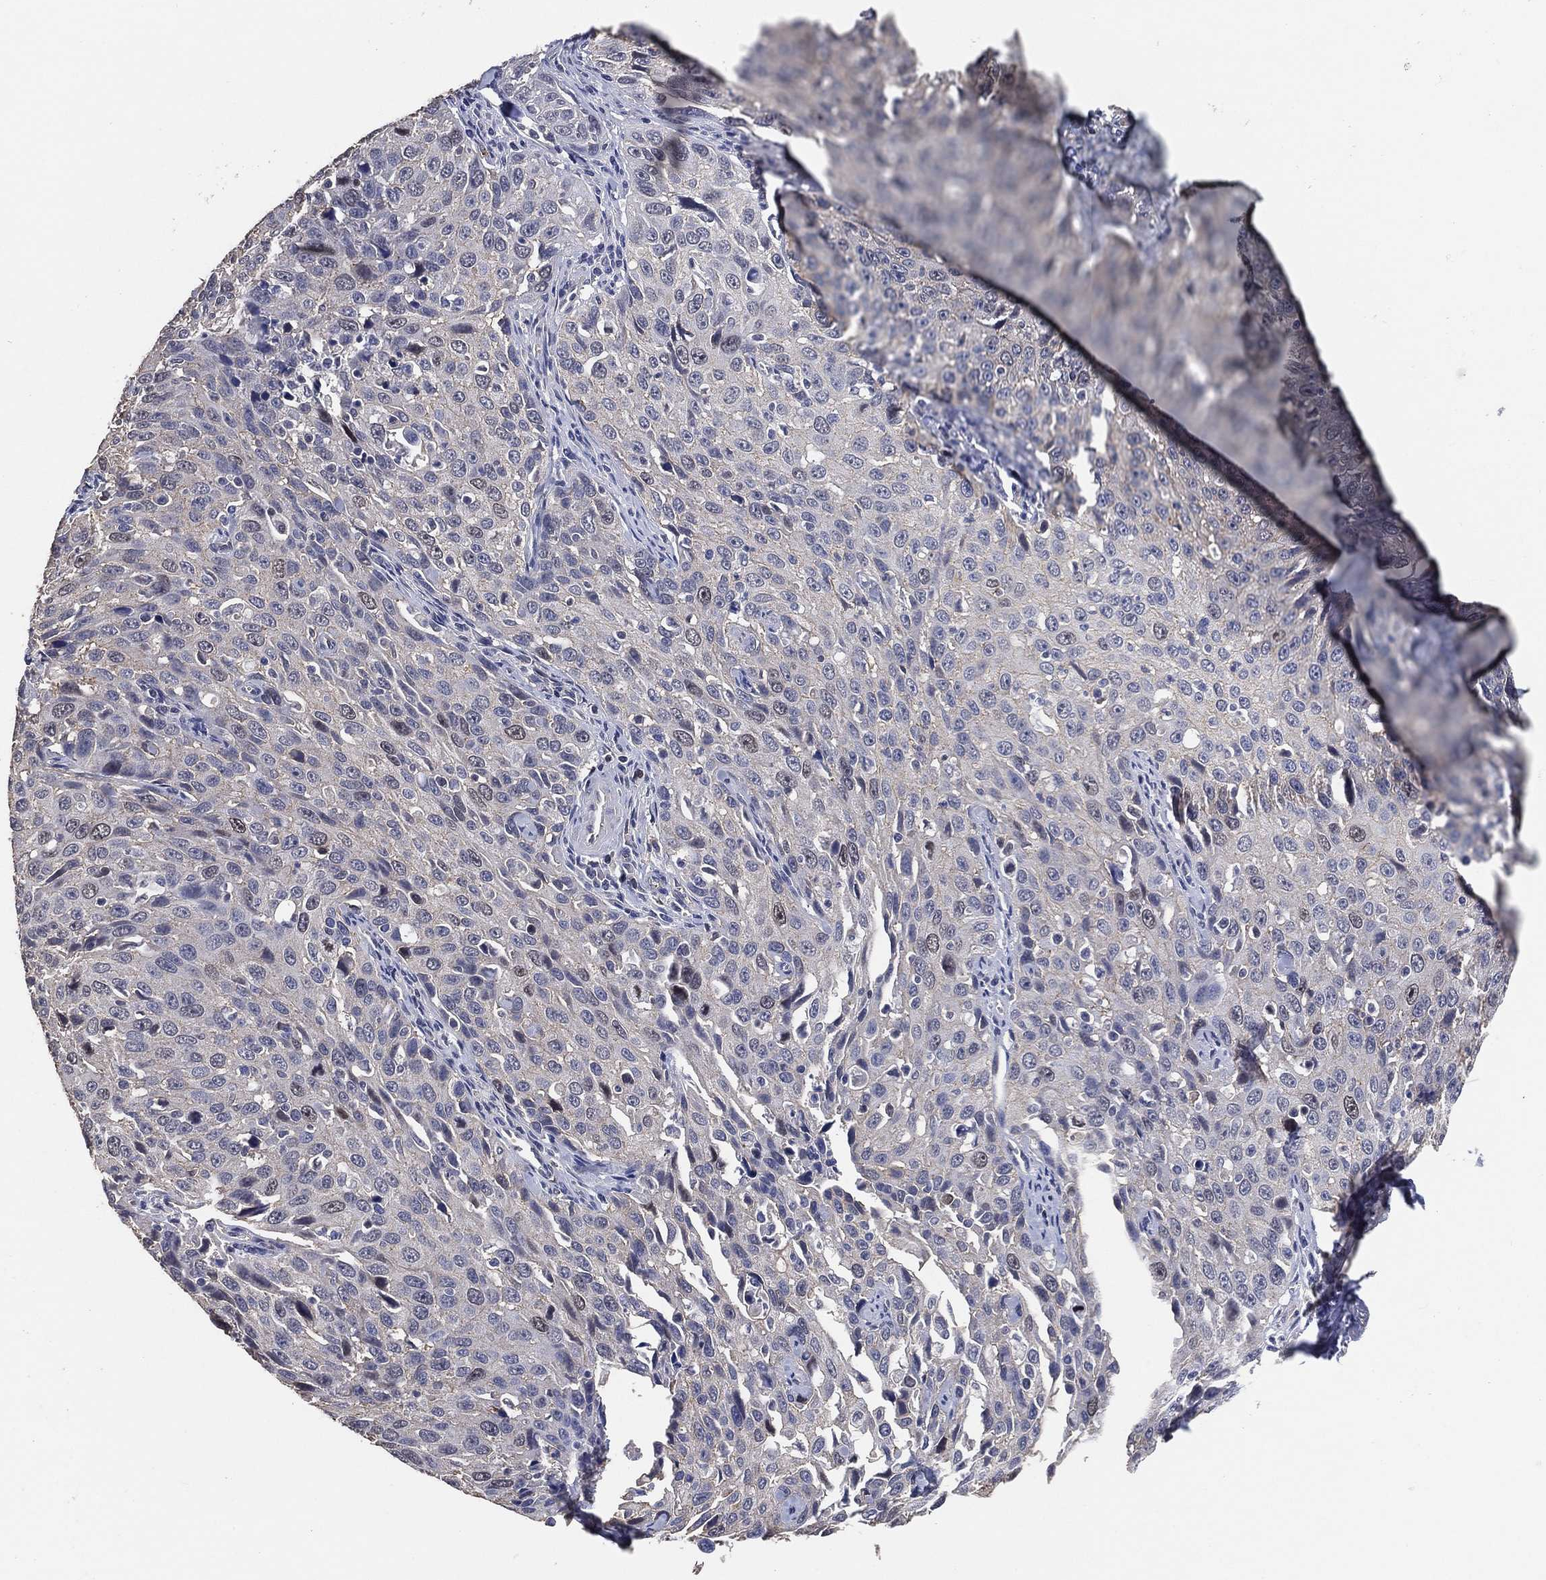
{"staining": {"intensity": "negative", "quantity": "none", "location": "none"}, "tissue": "cervical cancer", "cell_type": "Tumor cells", "image_type": "cancer", "snomed": [{"axis": "morphology", "description": "Squamous cell carcinoma, NOS"}, {"axis": "topography", "description": "Cervix"}], "caption": "IHC histopathology image of human cervical squamous cell carcinoma stained for a protein (brown), which reveals no positivity in tumor cells. (Brightfield microscopy of DAB IHC at high magnification).", "gene": "KLK5", "patient": {"sex": "female", "age": 26}}